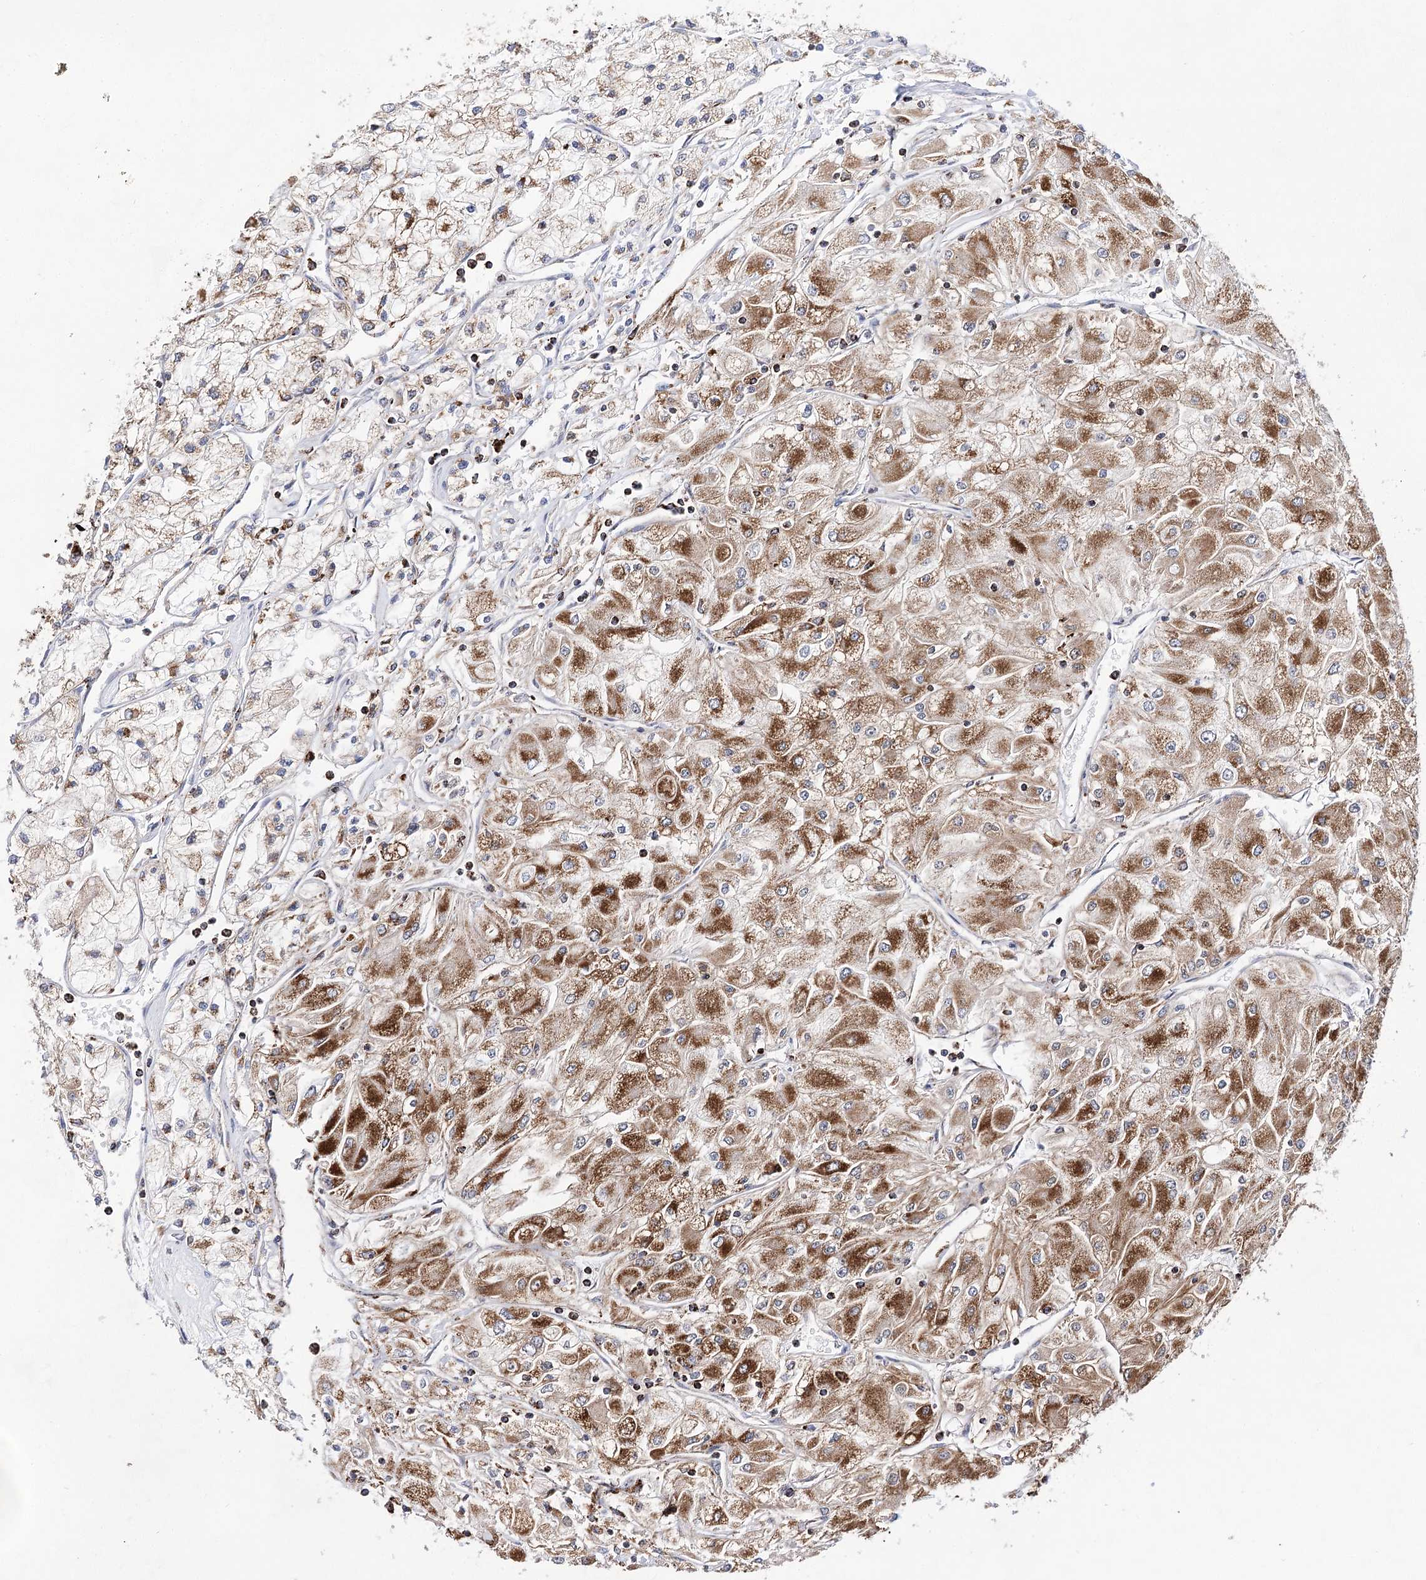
{"staining": {"intensity": "strong", "quantity": "25%-75%", "location": "cytoplasmic/membranous"}, "tissue": "renal cancer", "cell_type": "Tumor cells", "image_type": "cancer", "snomed": [{"axis": "morphology", "description": "Adenocarcinoma, NOS"}, {"axis": "topography", "description": "Kidney"}], "caption": "Strong cytoplasmic/membranous expression for a protein is present in about 25%-75% of tumor cells of adenocarcinoma (renal) using IHC.", "gene": "NADK2", "patient": {"sex": "male", "age": 80}}